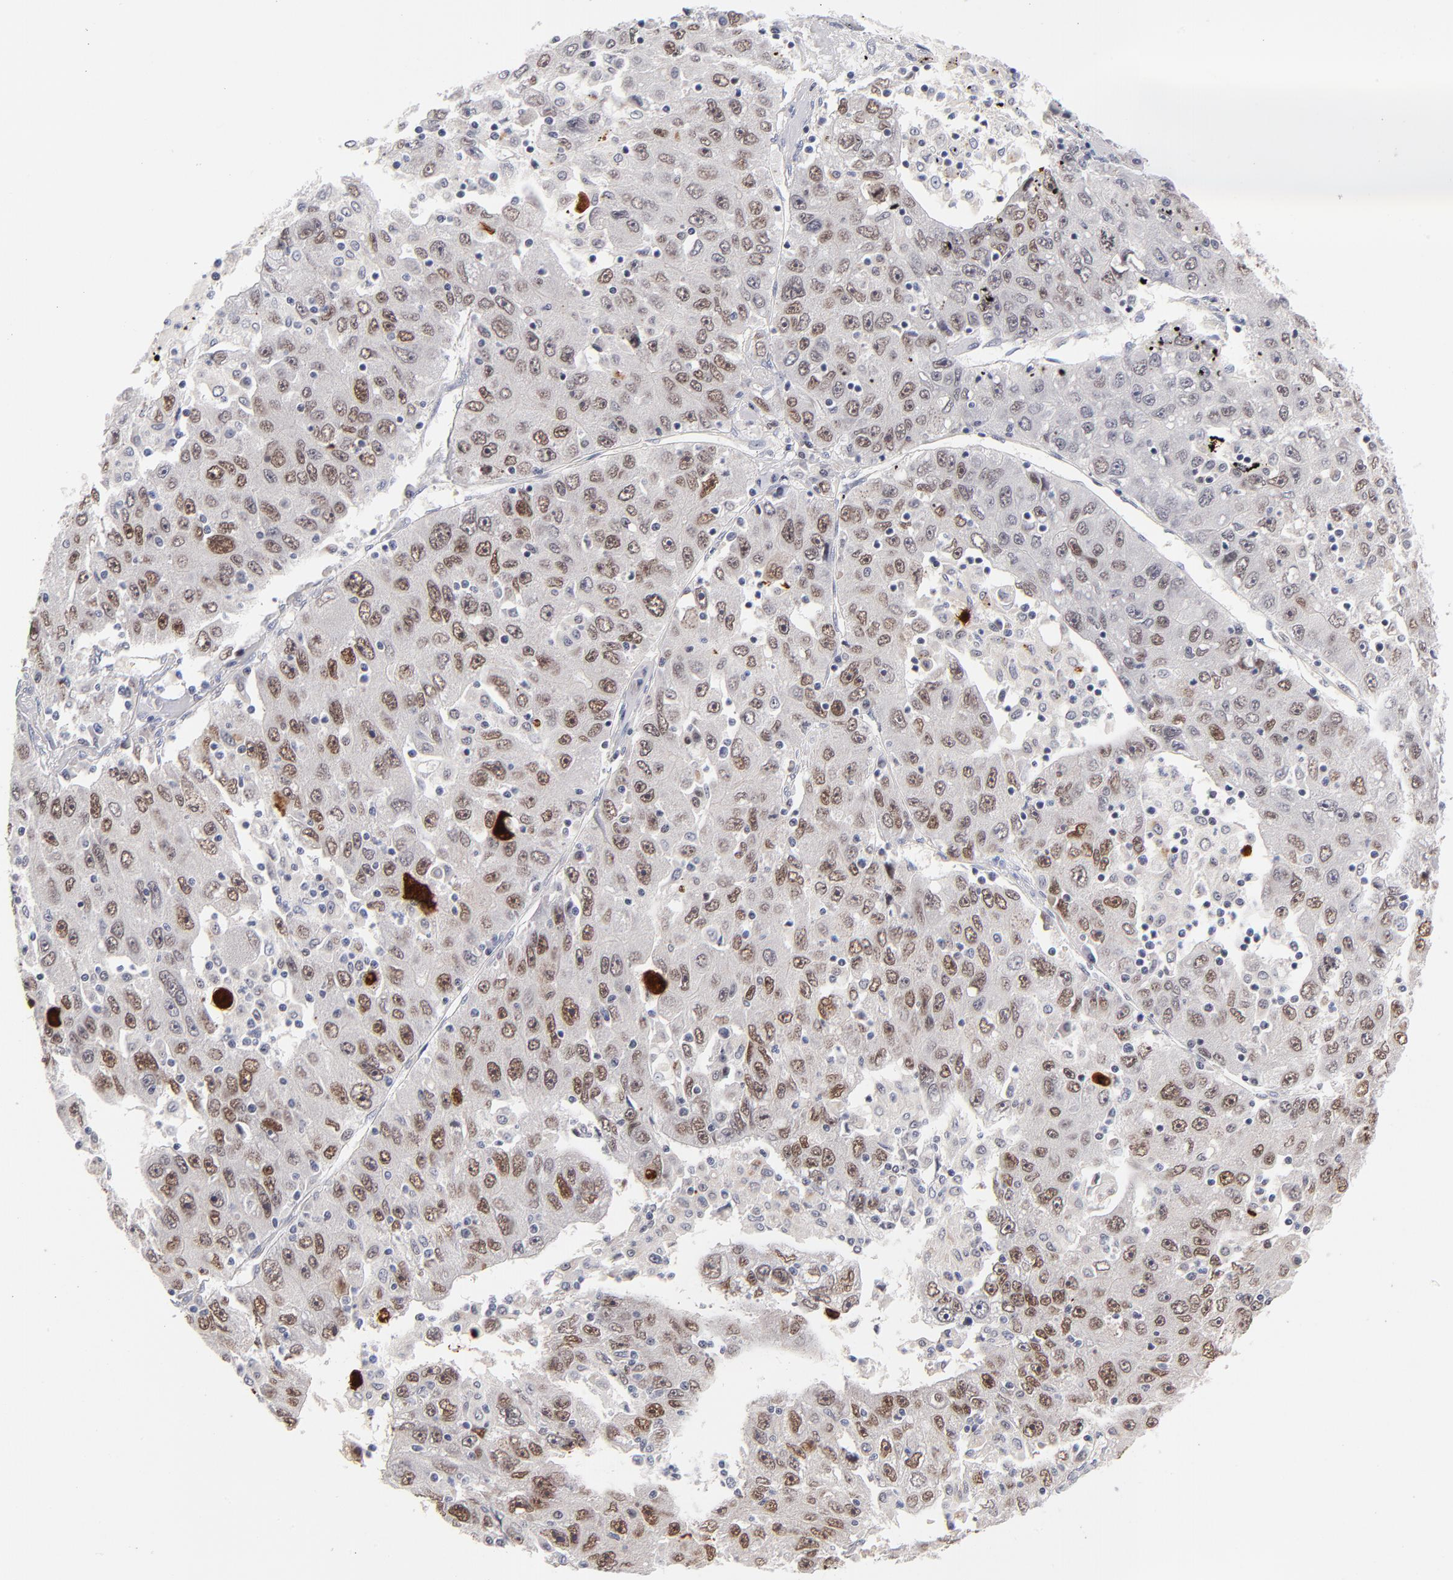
{"staining": {"intensity": "moderate", "quantity": "25%-75%", "location": "nuclear"}, "tissue": "liver cancer", "cell_type": "Tumor cells", "image_type": "cancer", "snomed": [{"axis": "morphology", "description": "Carcinoma, Hepatocellular, NOS"}, {"axis": "topography", "description": "Liver"}], "caption": "High-magnification brightfield microscopy of liver cancer (hepatocellular carcinoma) stained with DAB (brown) and counterstained with hematoxylin (blue). tumor cells exhibit moderate nuclear expression is appreciated in approximately25%-75% of cells.", "gene": "PARP1", "patient": {"sex": "male", "age": 49}}